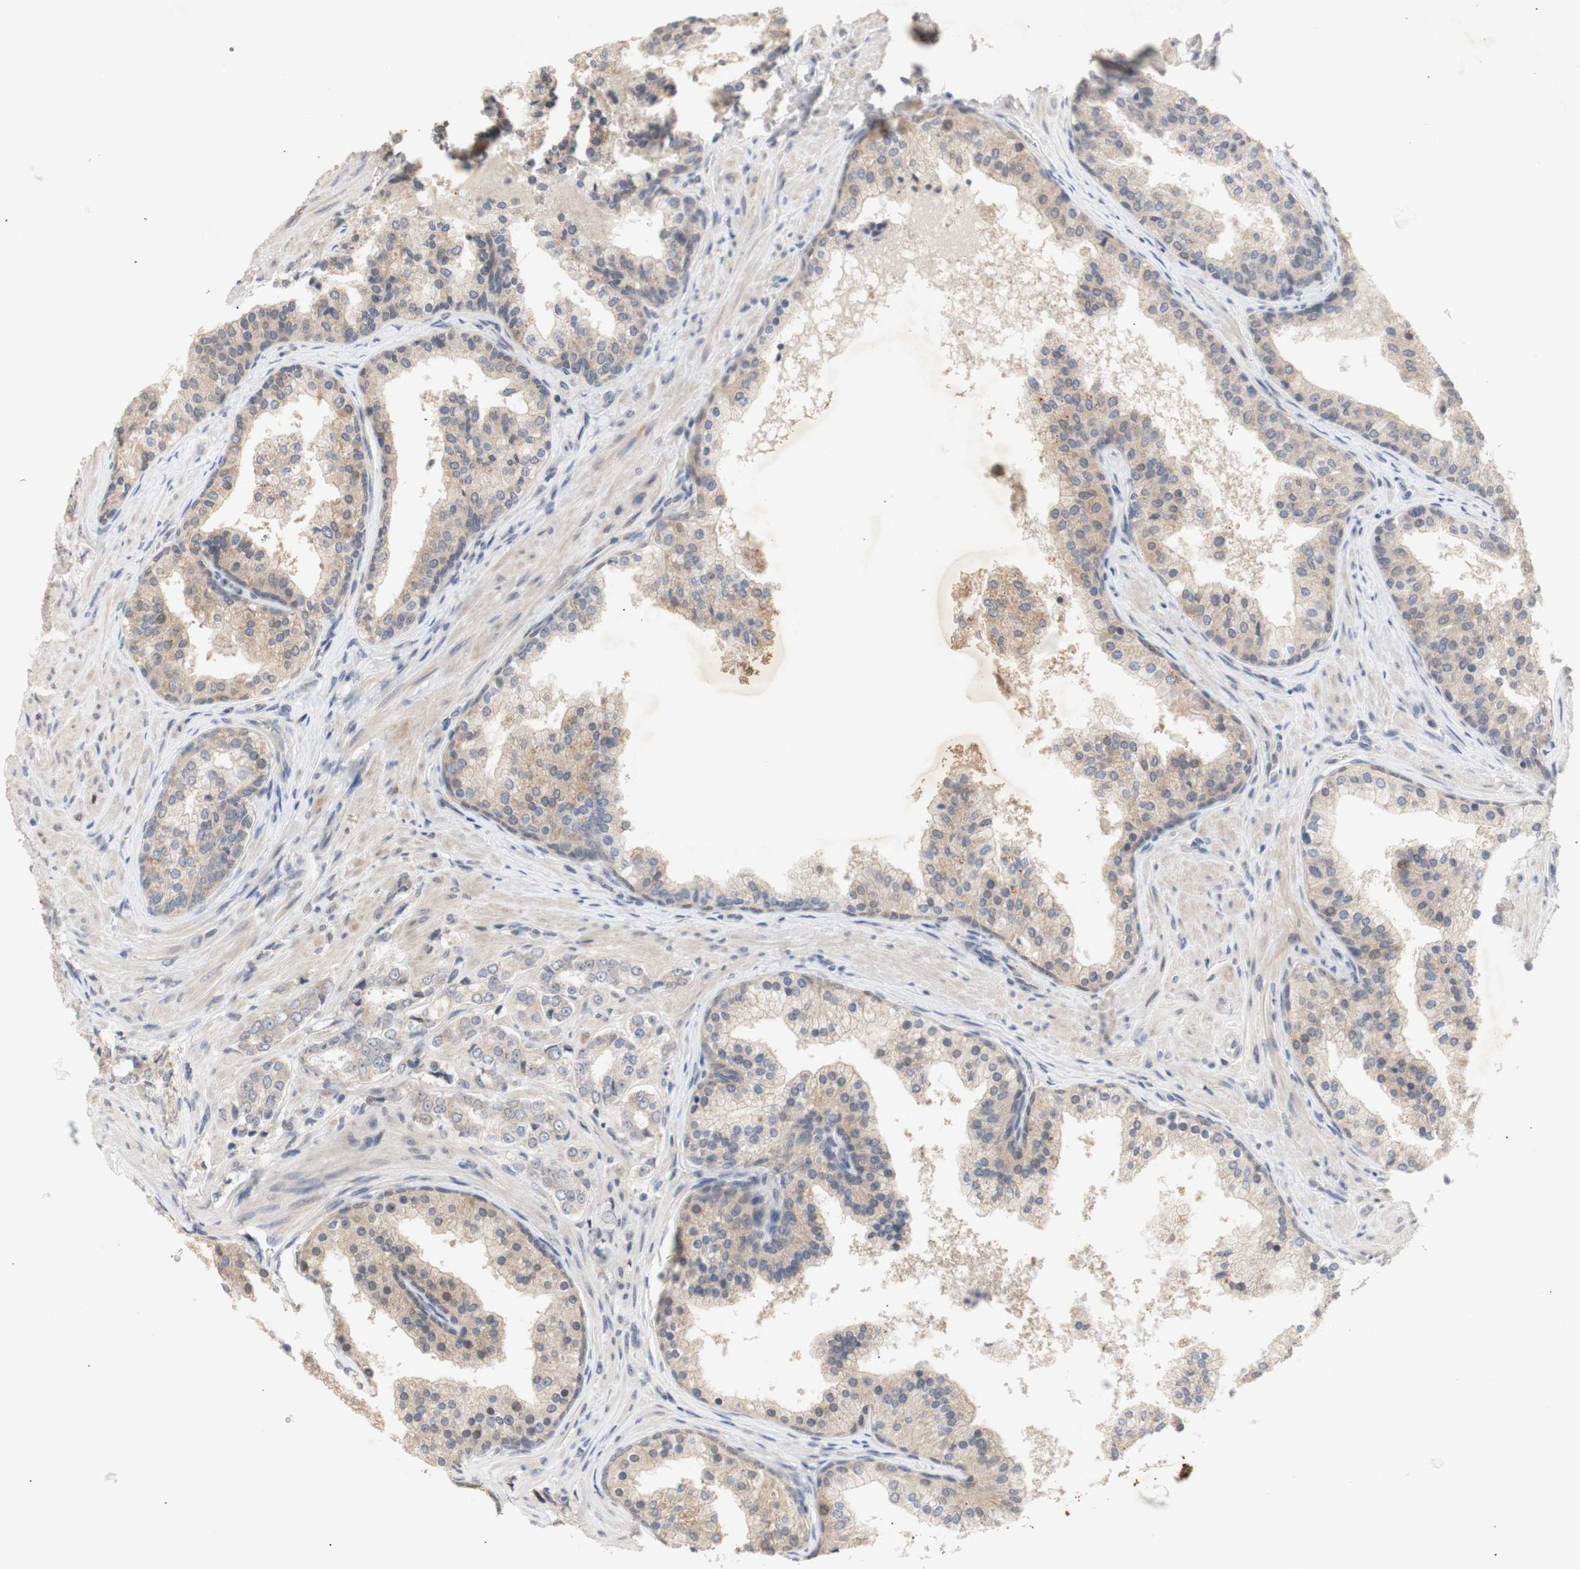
{"staining": {"intensity": "weak", "quantity": ">75%", "location": "cytoplasmic/membranous"}, "tissue": "prostate cancer", "cell_type": "Tumor cells", "image_type": "cancer", "snomed": [{"axis": "morphology", "description": "Adenocarcinoma, Low grade"}, {"axis": "topography", "description": "Prostate"}], "caption": "Brown immunohistochemical staining in prostate cancer (low-grade adenocarcinoma) demonstrates weak cytoplasmic/membranous expression in about >75% of tumor cells. The staining is performed using DAB (3,3'-diaminobenzidine) brown chromogen to label protein expression. The nuclei are counter-stained blue using hematoxylin.", "gene": "FOSB", "patient": {"sex": "male", "age": 60}}